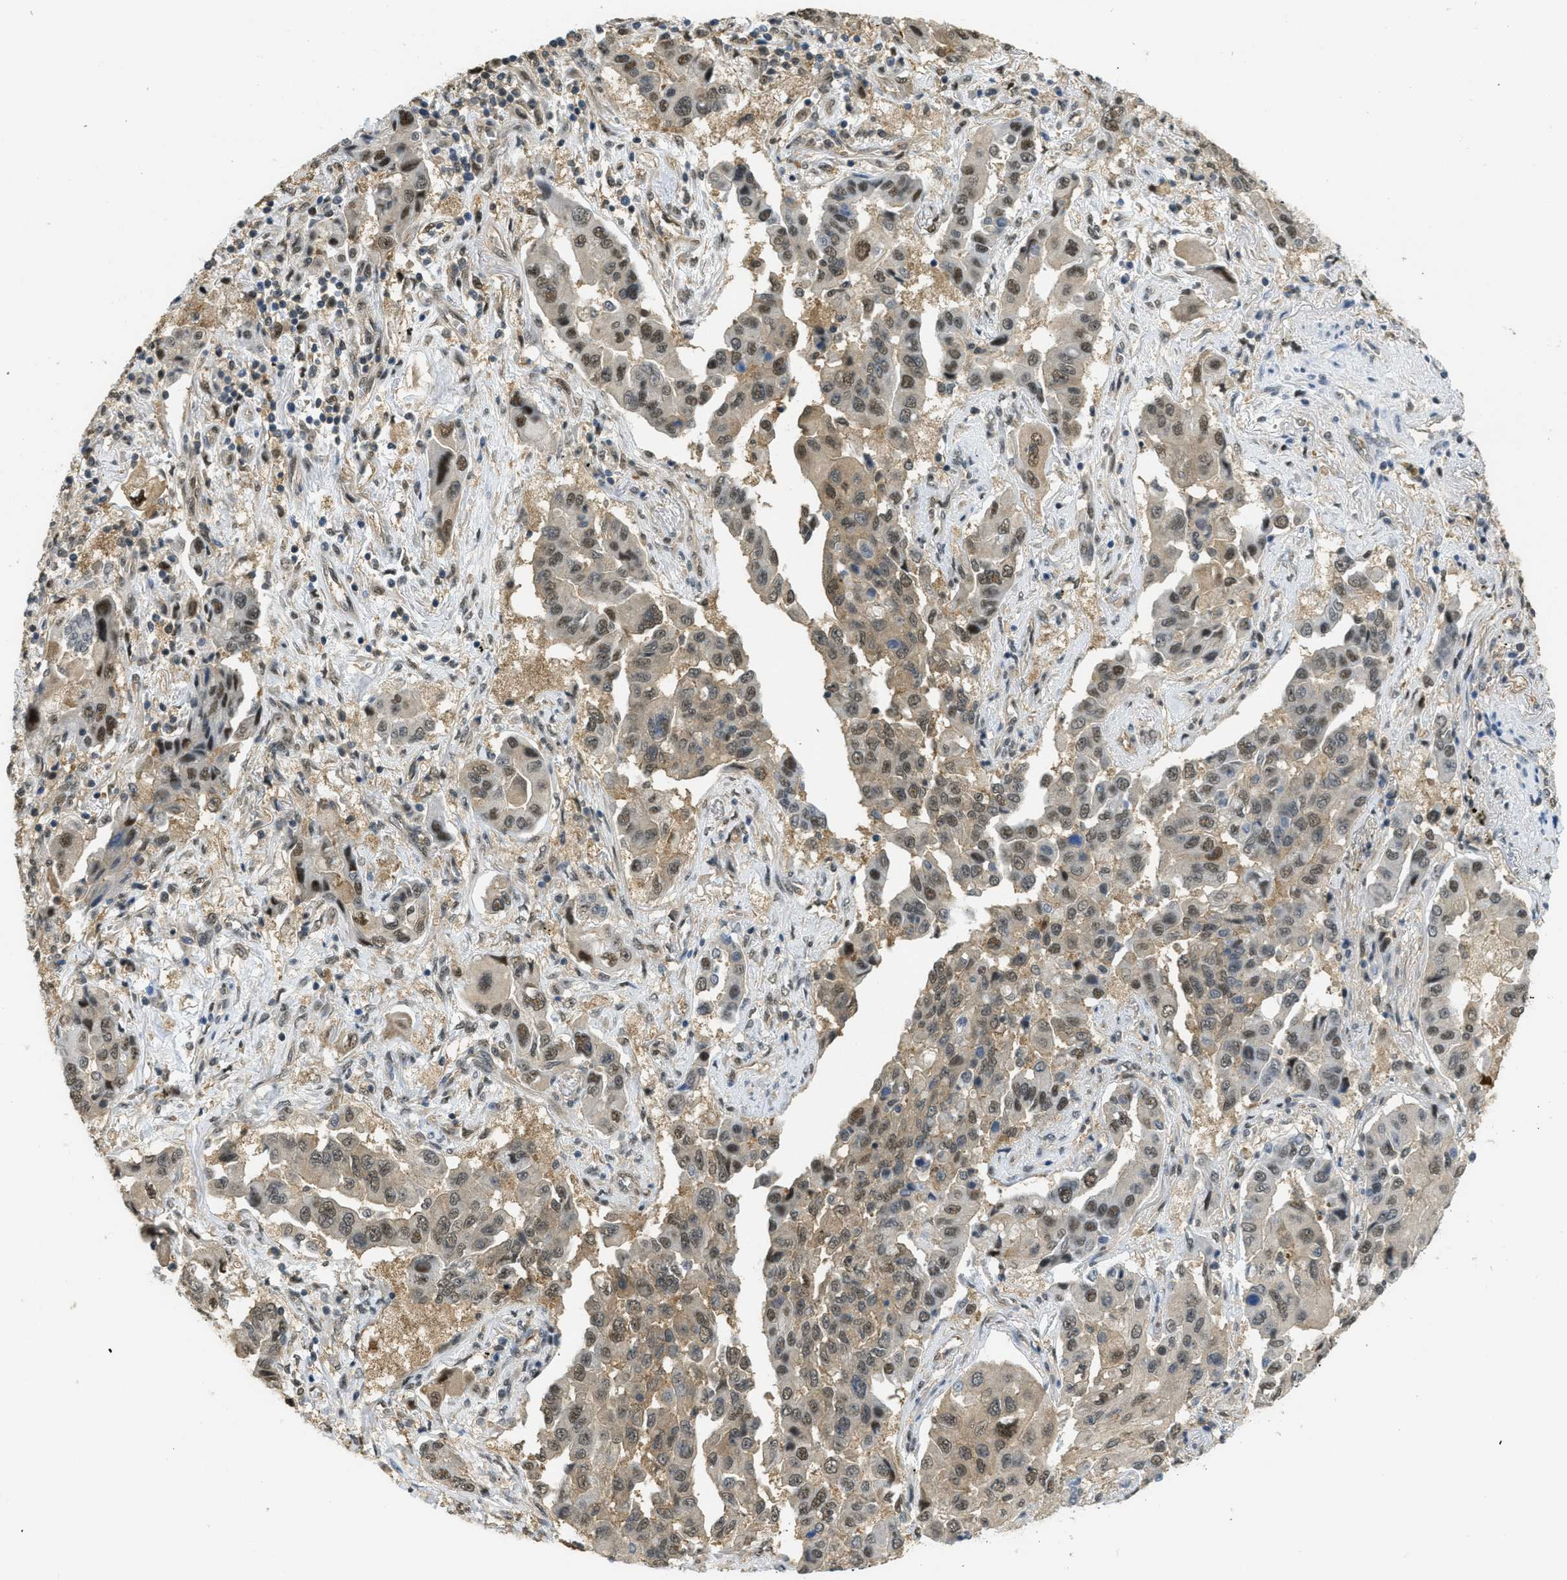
{"staining": {"intensity": "moderate", "quantity": ">75%", "location": "nuclear"}, "tissue": "lung cancer", "cell_type": "Tumor cells", "image_type": "cancer", "snomed": [{"axis": "morphology", "description": "Adenocarcinoma, NOS"}, {"axis": "topography", "description": "Lung"}], "caption": "Protein expression analysis of lung adenocarcinoma displays moderate nuclear staining in about >75% of tumor cells.", "gene": "PSMC5", "patient": {"sex": "female", "age": 65}}